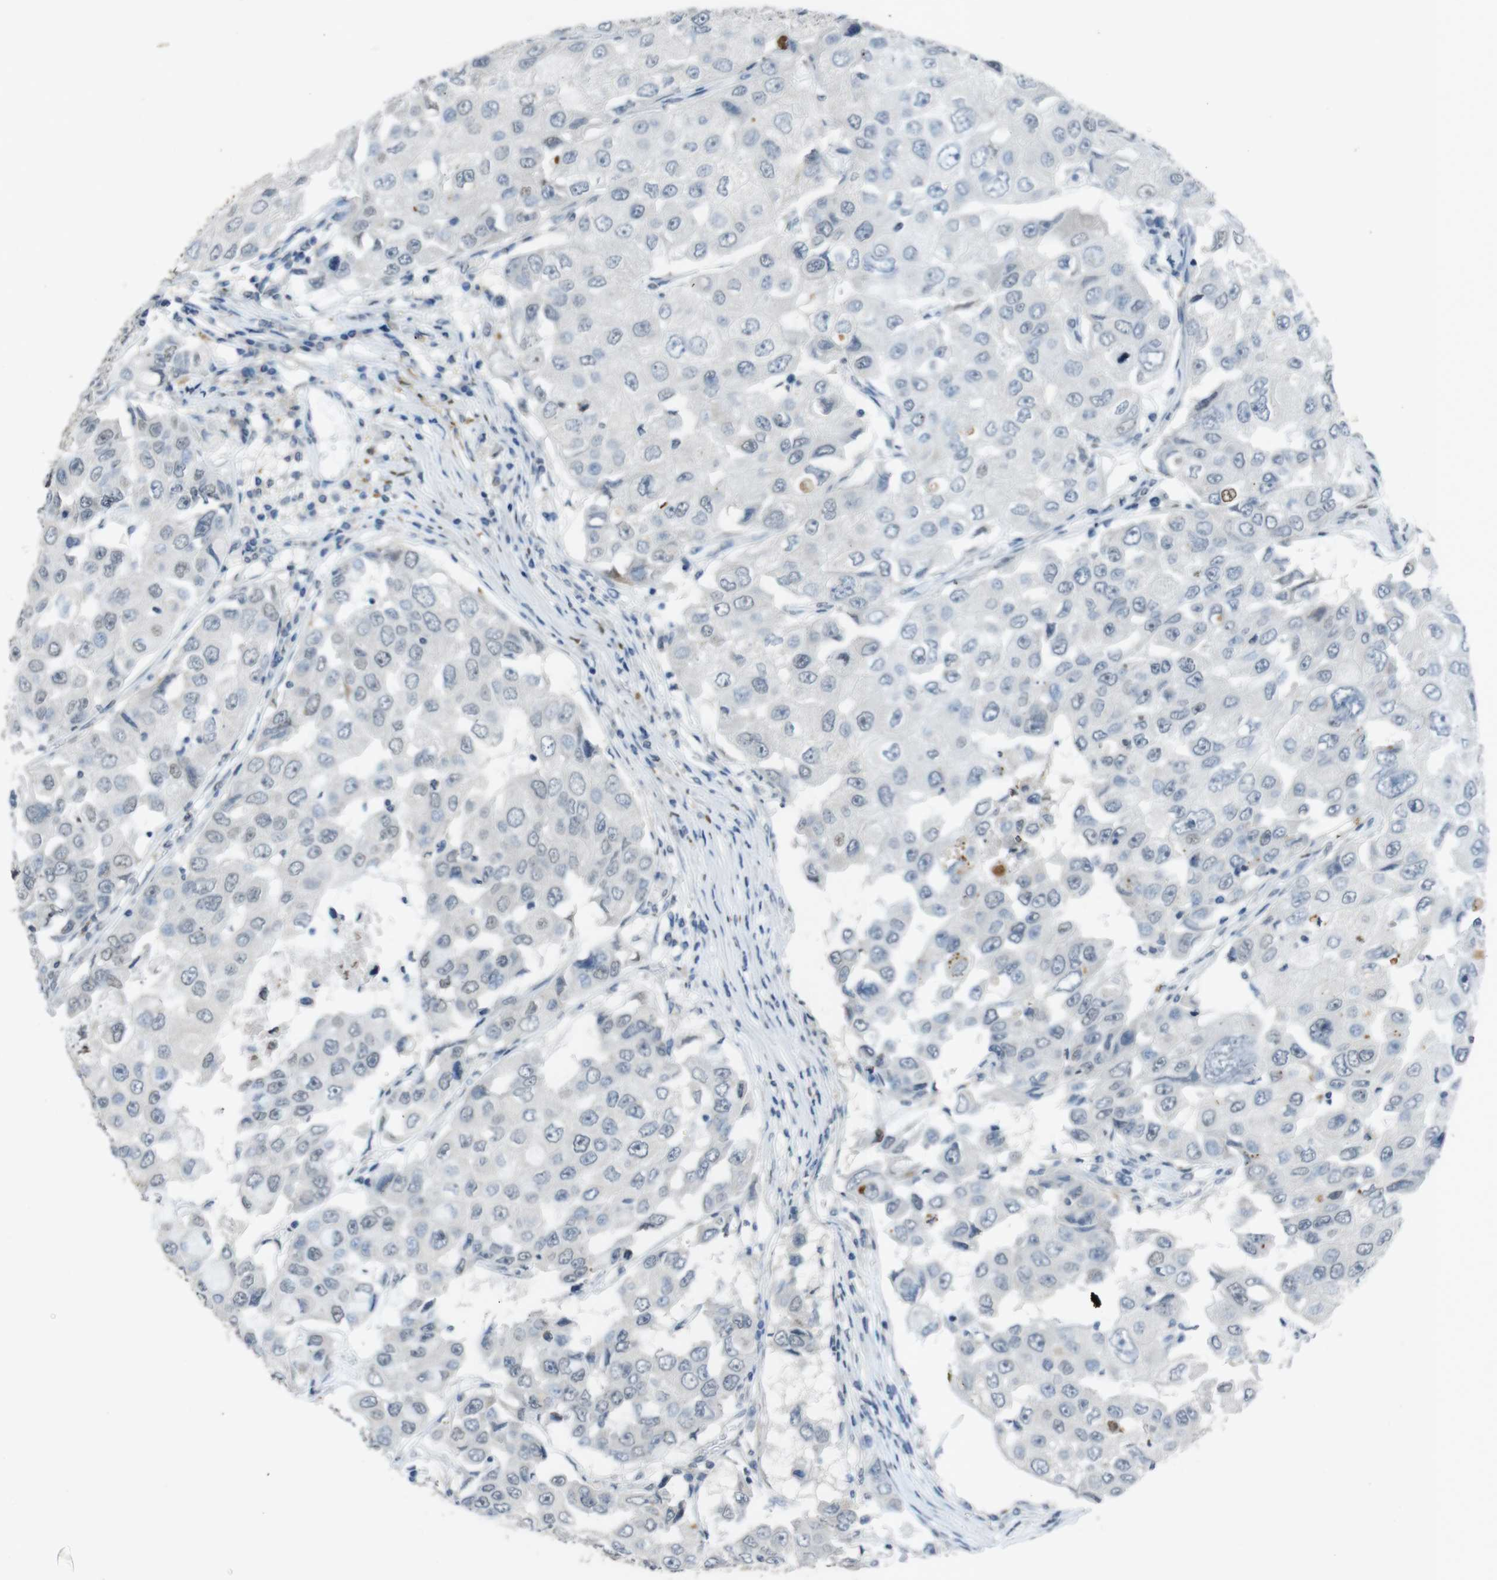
{"staining": {"intensity": "negative", "quantity": "none", "location": "none"}, "tissue": "breast cancer", "cell_type": "Tumor cells", "image_type": "cancer", "snomed": [{"axis": "morphology", "description": "Duct carcinoma"}, {"axis": "topography", "description": "Breast"}], "caption": "Immunohistochemistry (IHC) histopathology image of breast invasive ductal carcinoma stained for a protein (brown), which exhibits no staining in tumor cells.", "gene": "STBD1", "patient": {"sex": "female", "age": 27}}